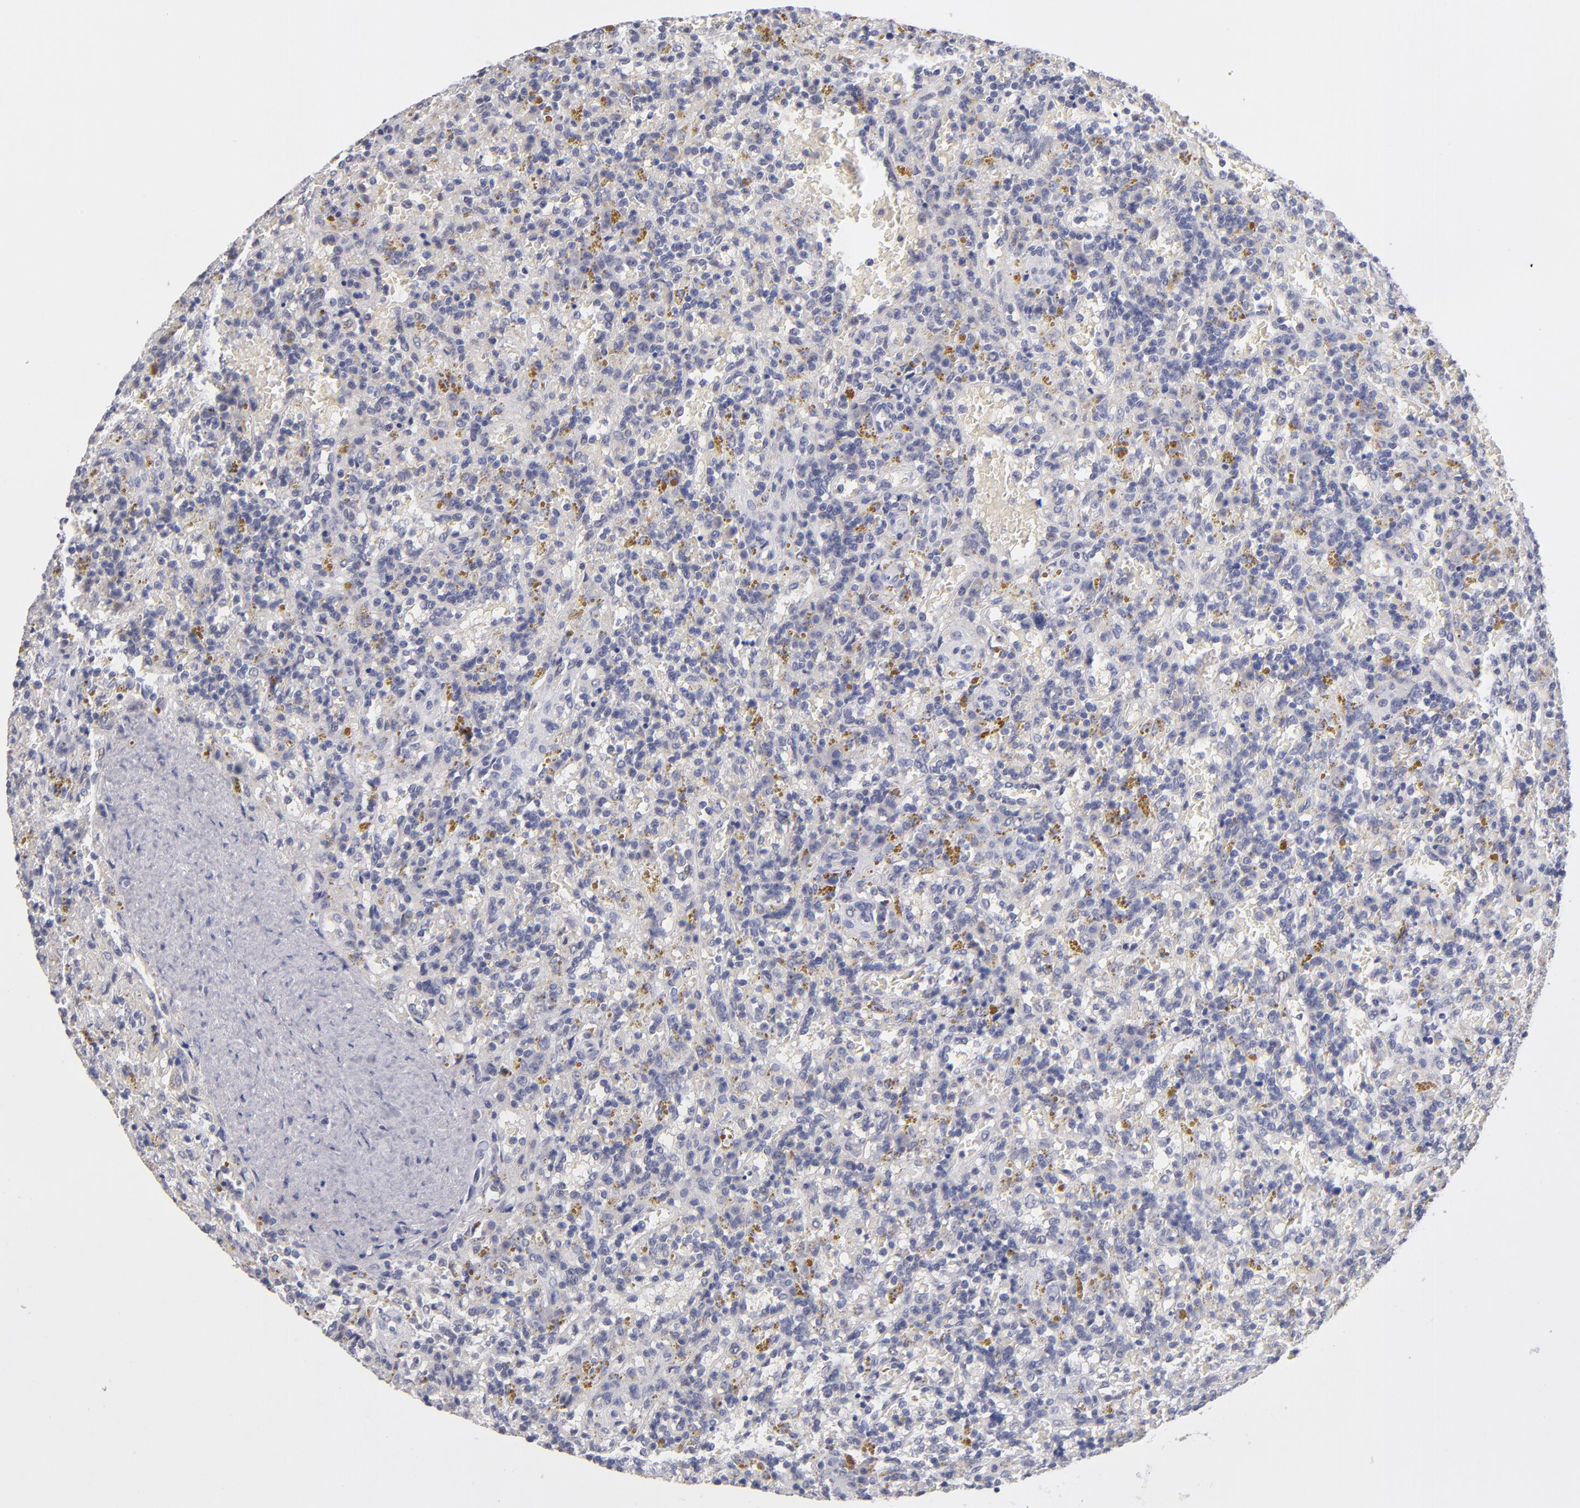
{"staining": {"intensity": "weak", "quantity": "<25%", "location": "cytoplasmic/membranous"}, "tissue": "lymphoma", "cell_type": "Tumor cells", "image_type": "cancer", "snomed": [{"axis": "morphology", "description": "Malignant lymphoma, non-Hodgkin's type, Low grade"}, {"axis": "topography", "description": "Spleen"}], "caption": "IHC of human lymphoma exhibits no positivity in tumor cells. Nuclei are stained in blue.", "gene": "TEX11", "patient": {"sex": "female", "age": 65}}